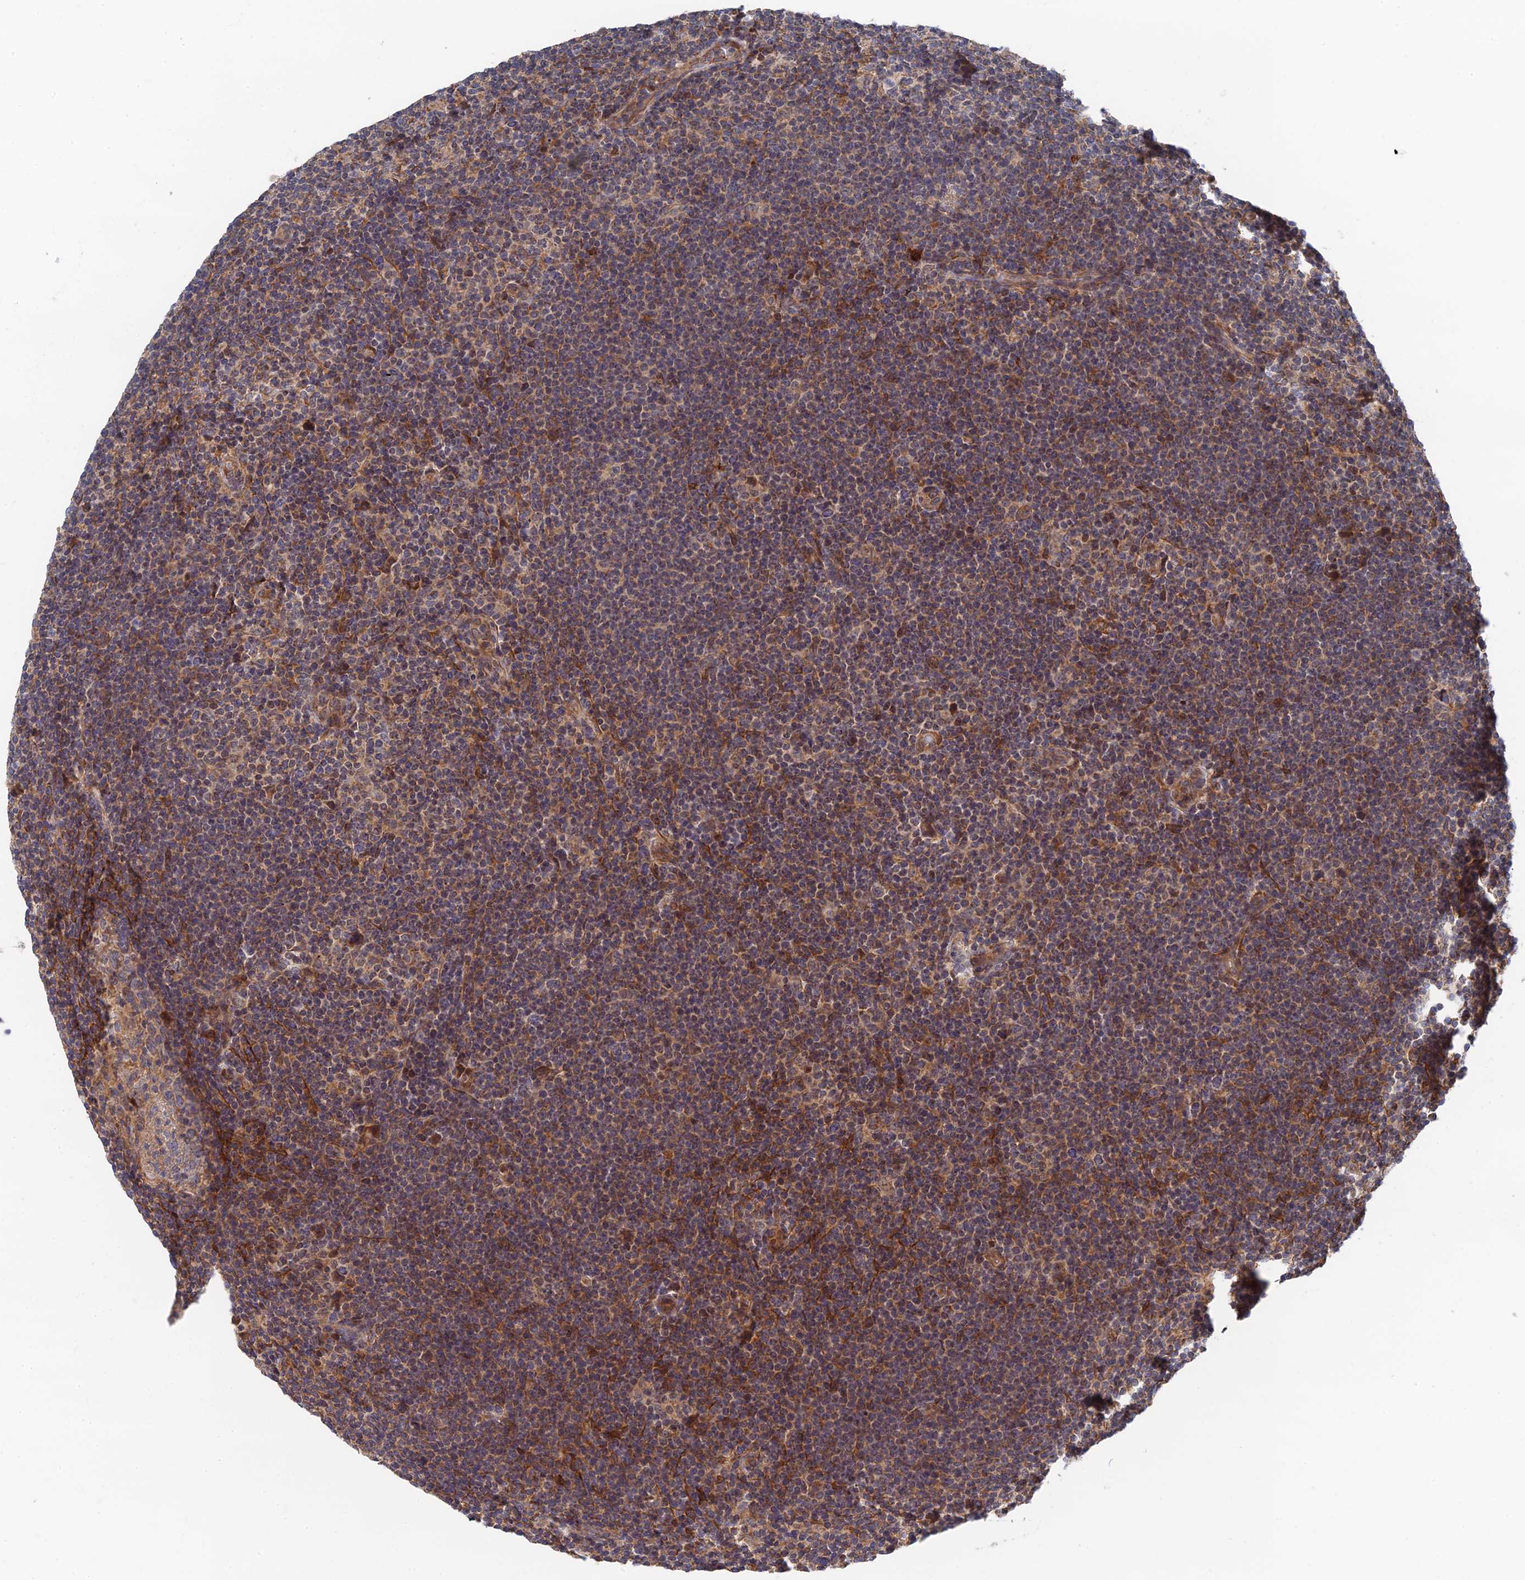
{"staining": {"intensity": "moderate", "quantity": "<25%", "location": "cytoplasmic/membranous"}, "tissue": "lymphoma", "cell_type": "Tumor cells", "image_type": "cancer", "snomed": [{"axis": "morphology", "description": "Hodgkin's disease, NOS"}, {"axis": "topography", "description": "Lymph node"}], "caption": "Immunohistochemical staining of human Hodgkin's disease reveals moderate cytoplasmic/membranous protein staining in approximately <25% of tumor cells.", "gene": "ZNF320", "patient": {"sex": "female", "age": 57}}